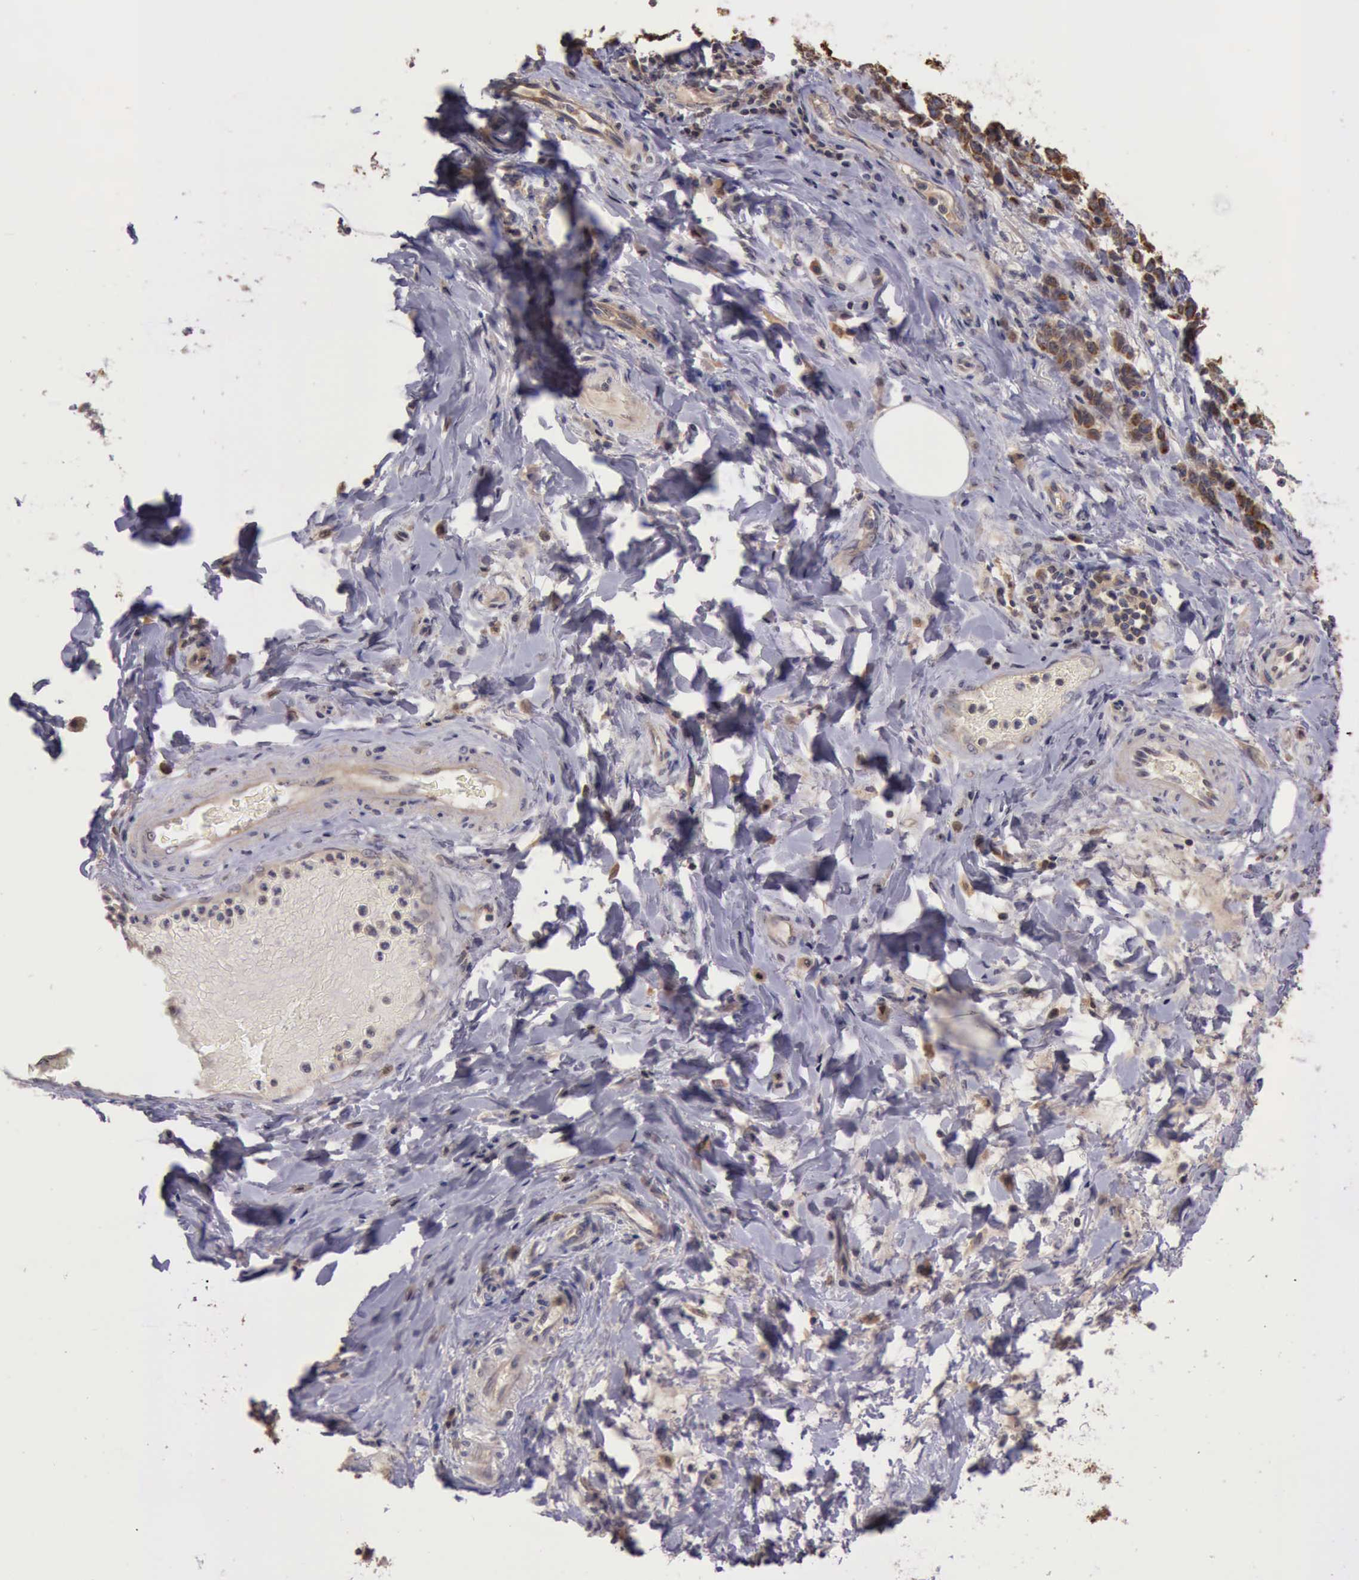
{"staining": {"intensity": "weak", "quantity": ">75%", "location": "cytoplasmic/membranous"}, "tissue": "stomach cancer", "cell_type": "Tumor cells", "image_type": "cancer", "snomed": [{"axis": "morphology", "description": "Adenocarcinoma, NOS"}, {"axis": "topography", "description": "Stomach, upper"}], "caption": "Immunohistochemical staining of stomach adenocarcinoma demonstrates weak cytoplasmic/membranous protein staining in approximately >75% of tumor cells. (IHC, brightfield microscopy, high magnification).", "gene": "RAB39B", "patient": {"sex": "male", "age": 71}}